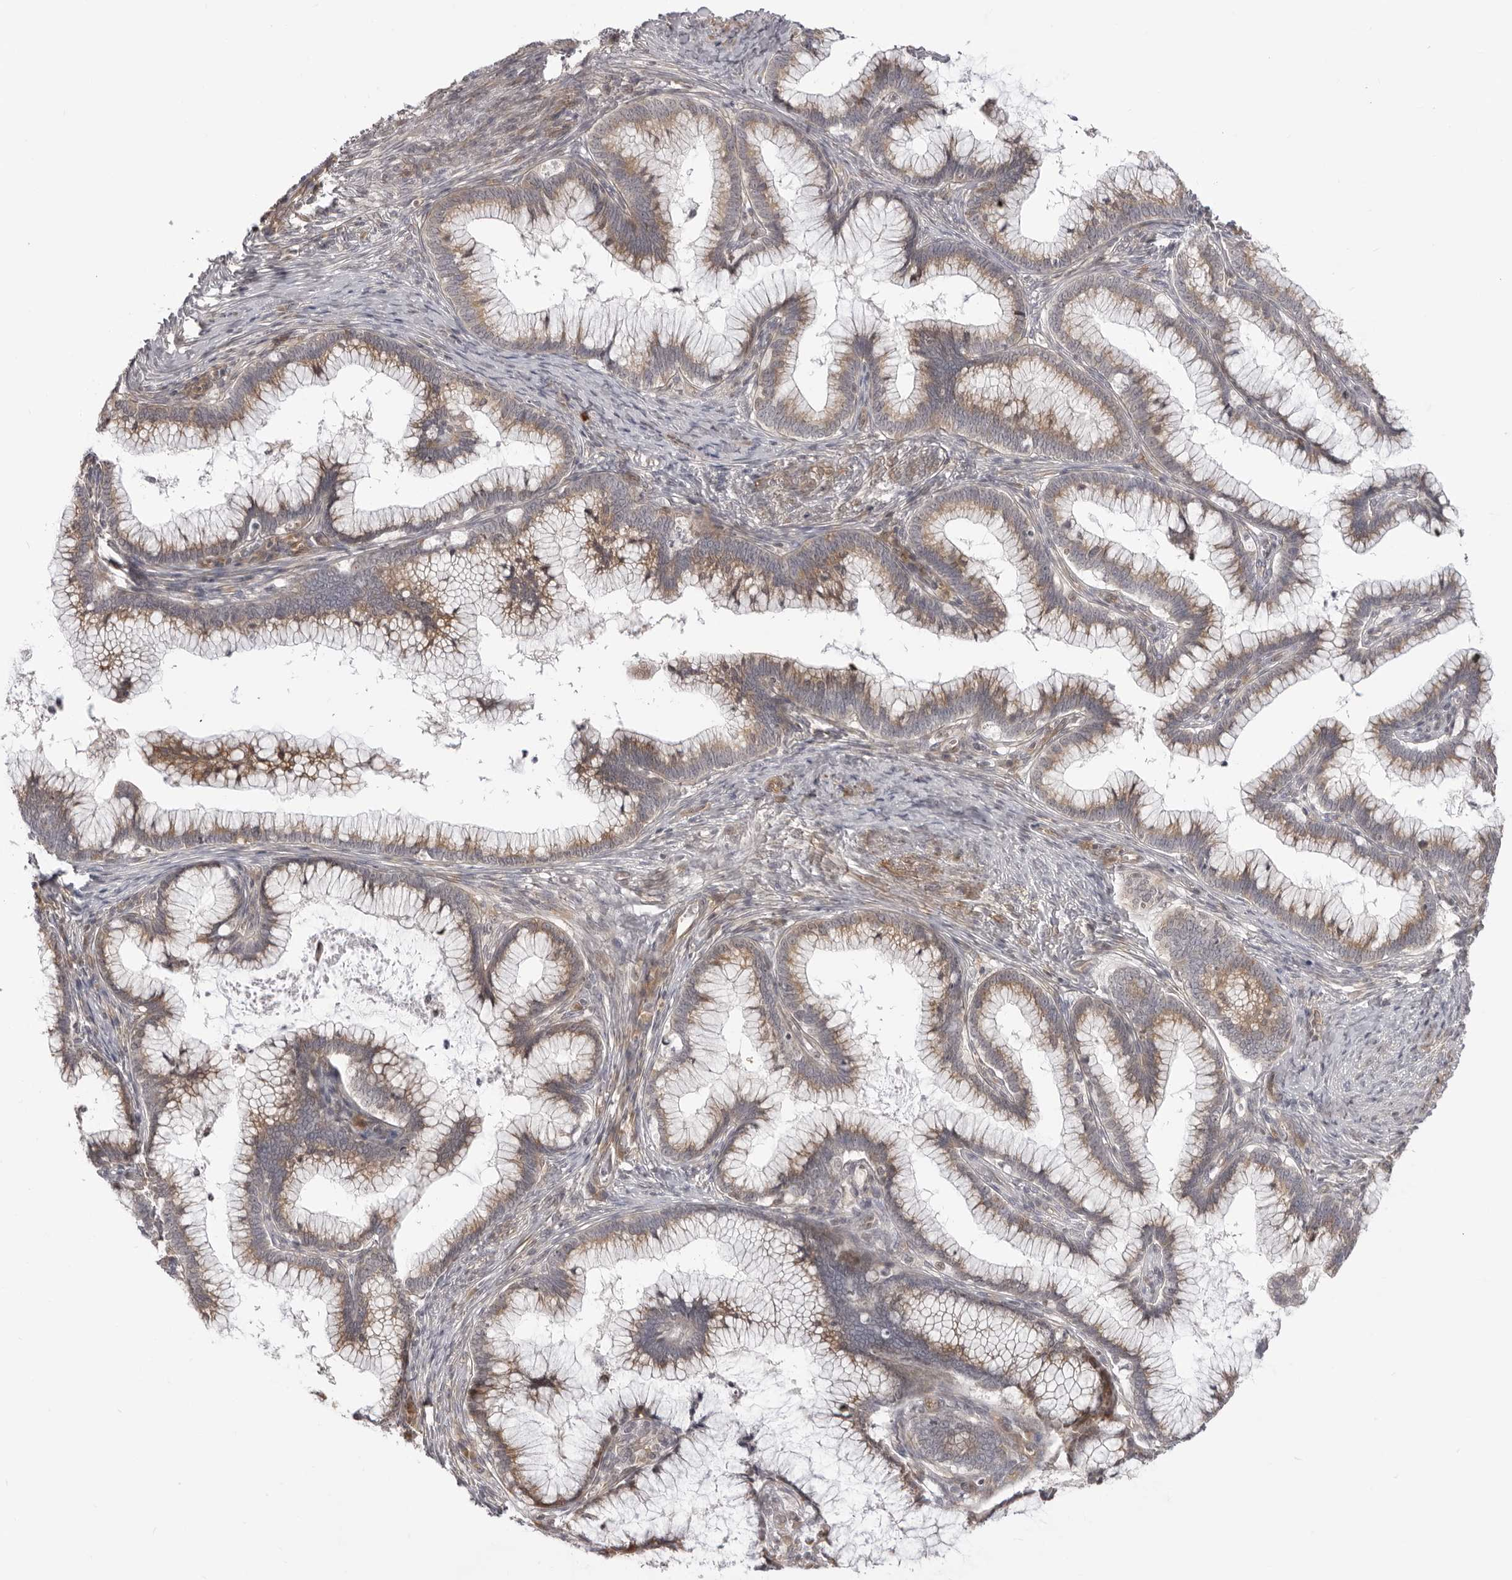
{"staining": {"intensity": "moderate", "quantity": ">75%", "location": "cytoplasmic/membranous"}, "tissue": "cervical cancer", "cell_type": "Tumor cells", "image_type": "cancer", "snomed": [{"axis": "morphology", "description": "Adenocarcinoma, NOS"}, {"axis": "topography", "description": "Cervix"}], "caption": "Cervical cancer (adenocarcinoma) tissue reveals moderate cytoplasmic/membranous expression in about >75% of tumor cells (Brightfield microscopy of DAB IHC at high magnification).", "gene": "SRGAP2", "patient": {"sex": "female", "age": 36}}